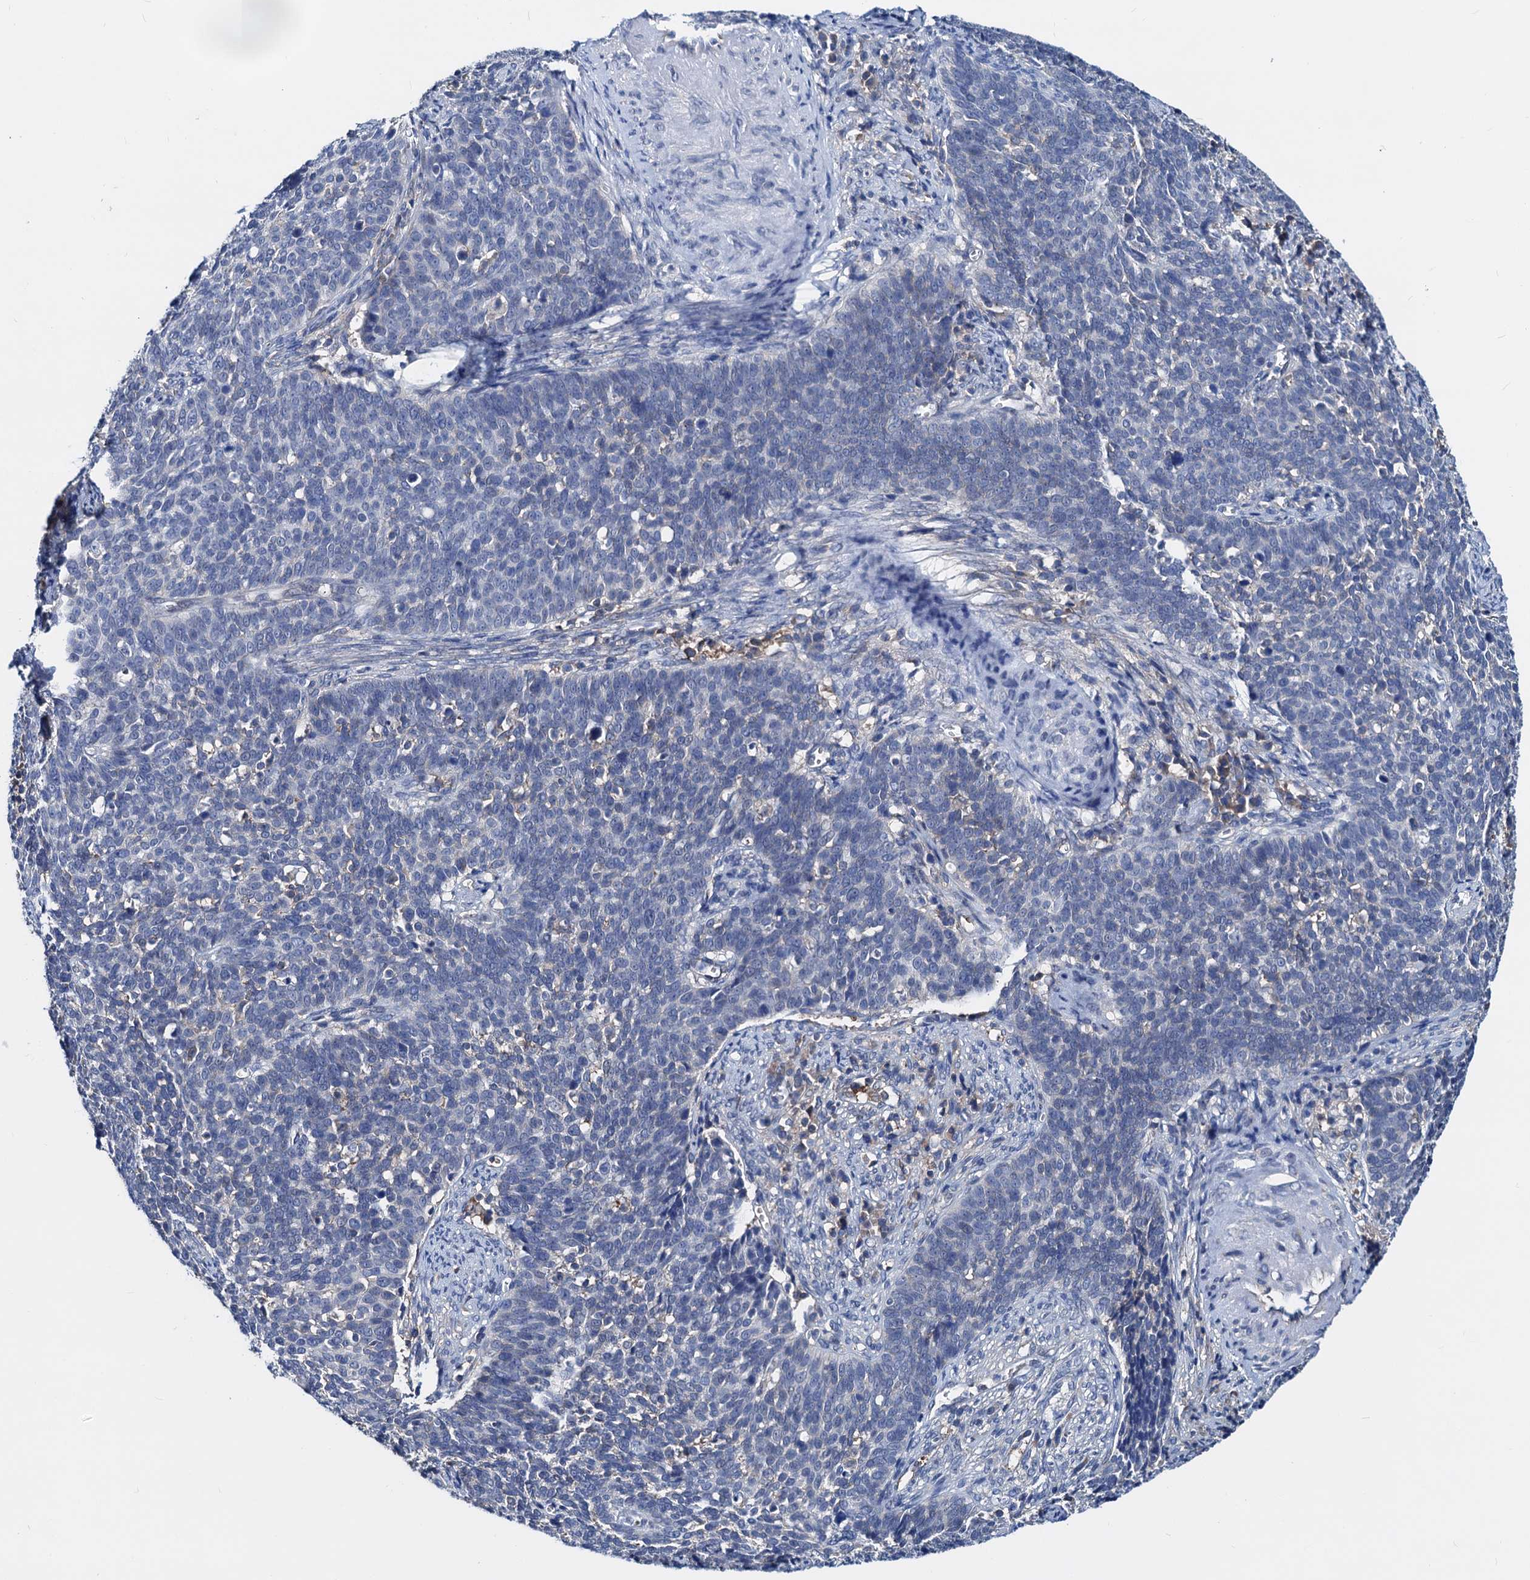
{"staining": {"intensity": "negative", "quantity": "none", "location": "none"}, "tissue": "cervical cancer", "cell_type": "Tumor cells", "image_type": "cancer", "snomed": [{"axis": "morphology", "description": "Squamous cell carcinoma, NOS"}, {"axis": "topography", "description": "Cervix"}], "caption": "This is an immunohistochemistry image of squamous cell carcinoma (cervical). There is no expression in tumor cells.", "gene": "GCOM1", "patient": {"sex": "female", "age": 39}}